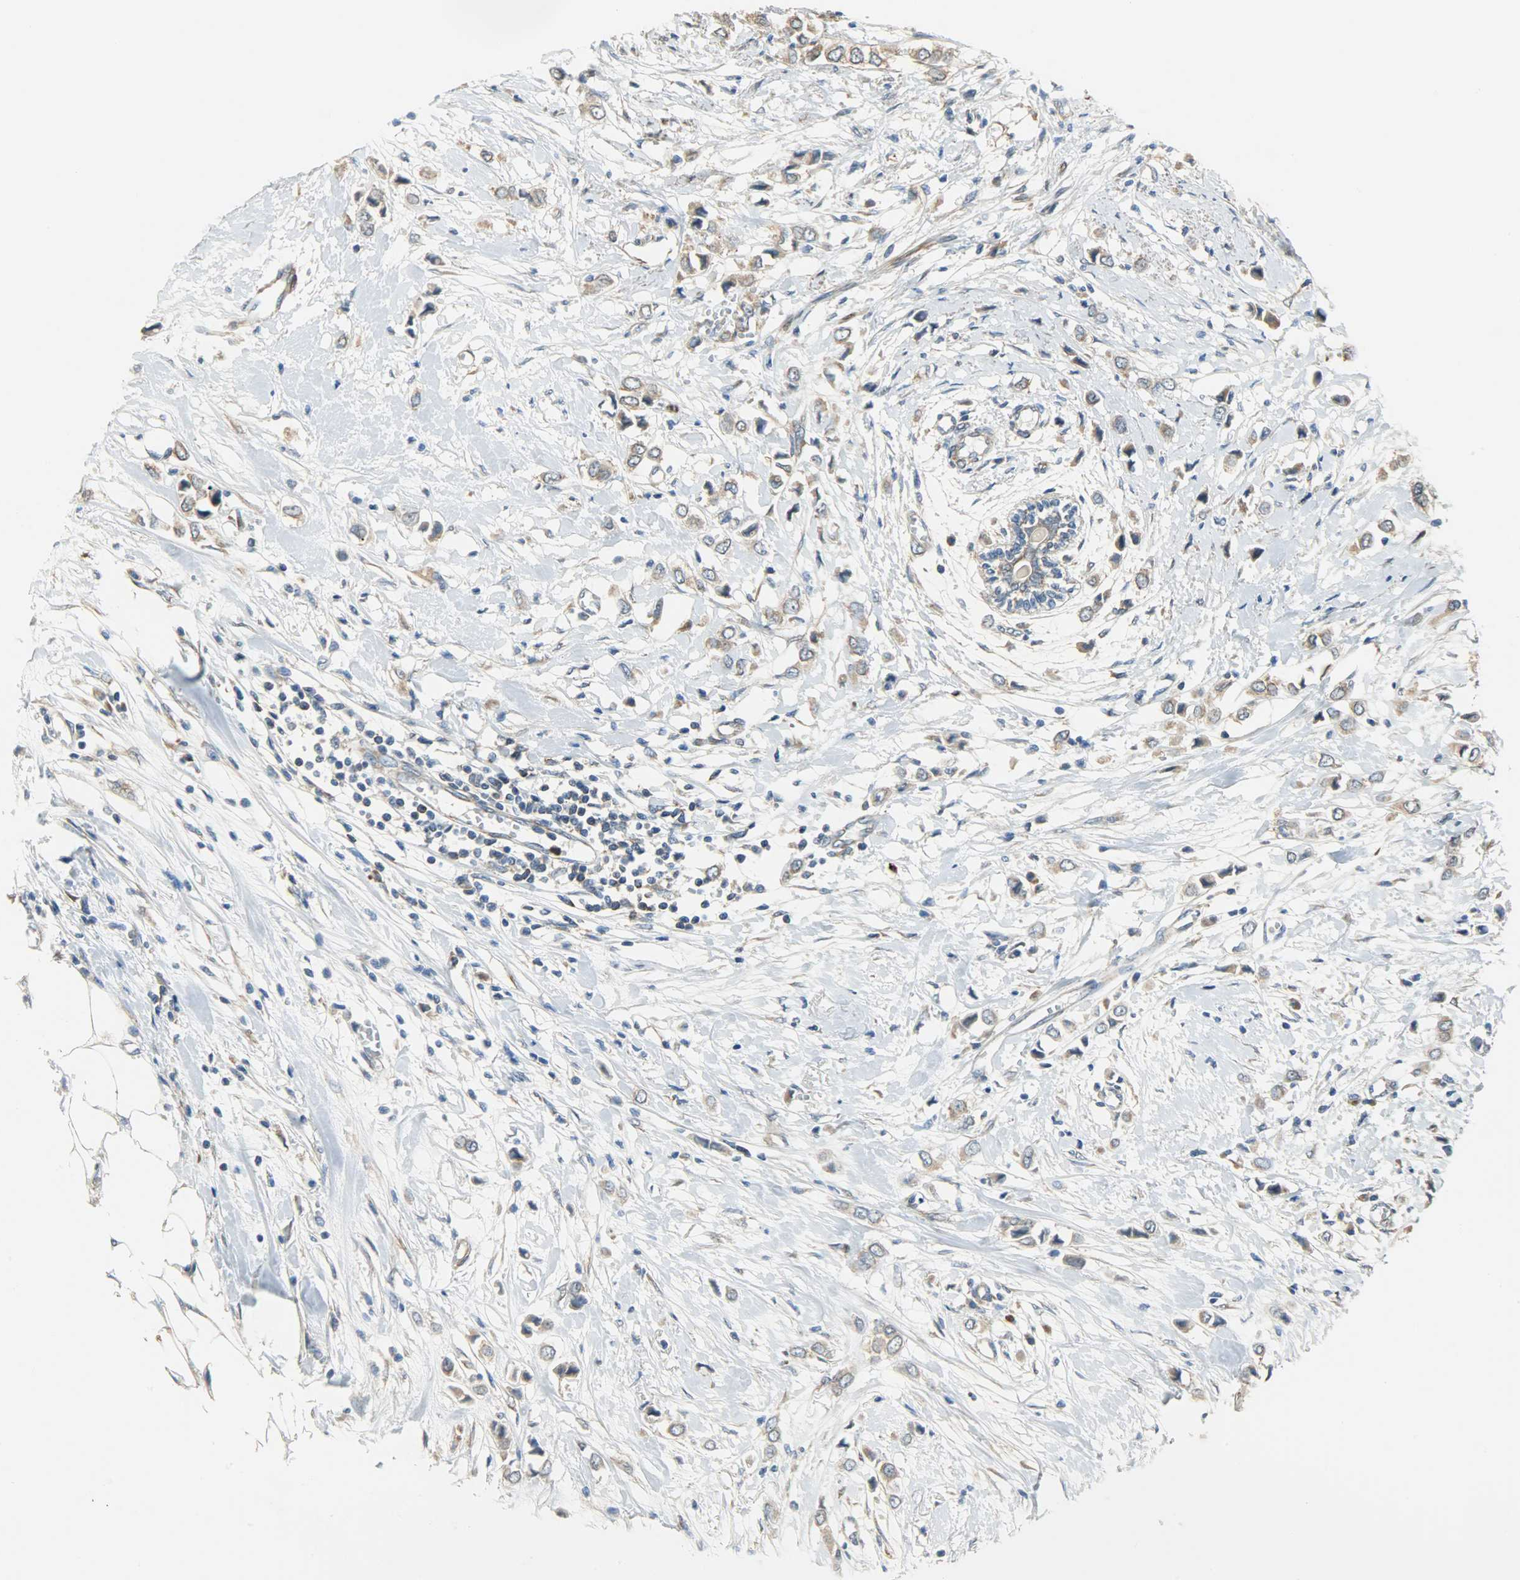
{"staining": {"intensity": "moderate", "quantity": ">75%", "location": "cytoplasmic/membranous"}, "tissue": "breast cancer", "cell_type": "Tumor cells", "image_type": "cancer", "snomed": [{"axis": "morphology", "description": "Lobular carcinoma"}, {"axis": "topography", "description": "Breast"}], "caption": "Moderate cytoplasmic/membranous staining for a protein is present in approximately >75% of tumor cells of lobular carcinoma (breast) using immunohistochemistry.", "gene": "C1orf198", "patient": {"sex": "female", "age": 51}}